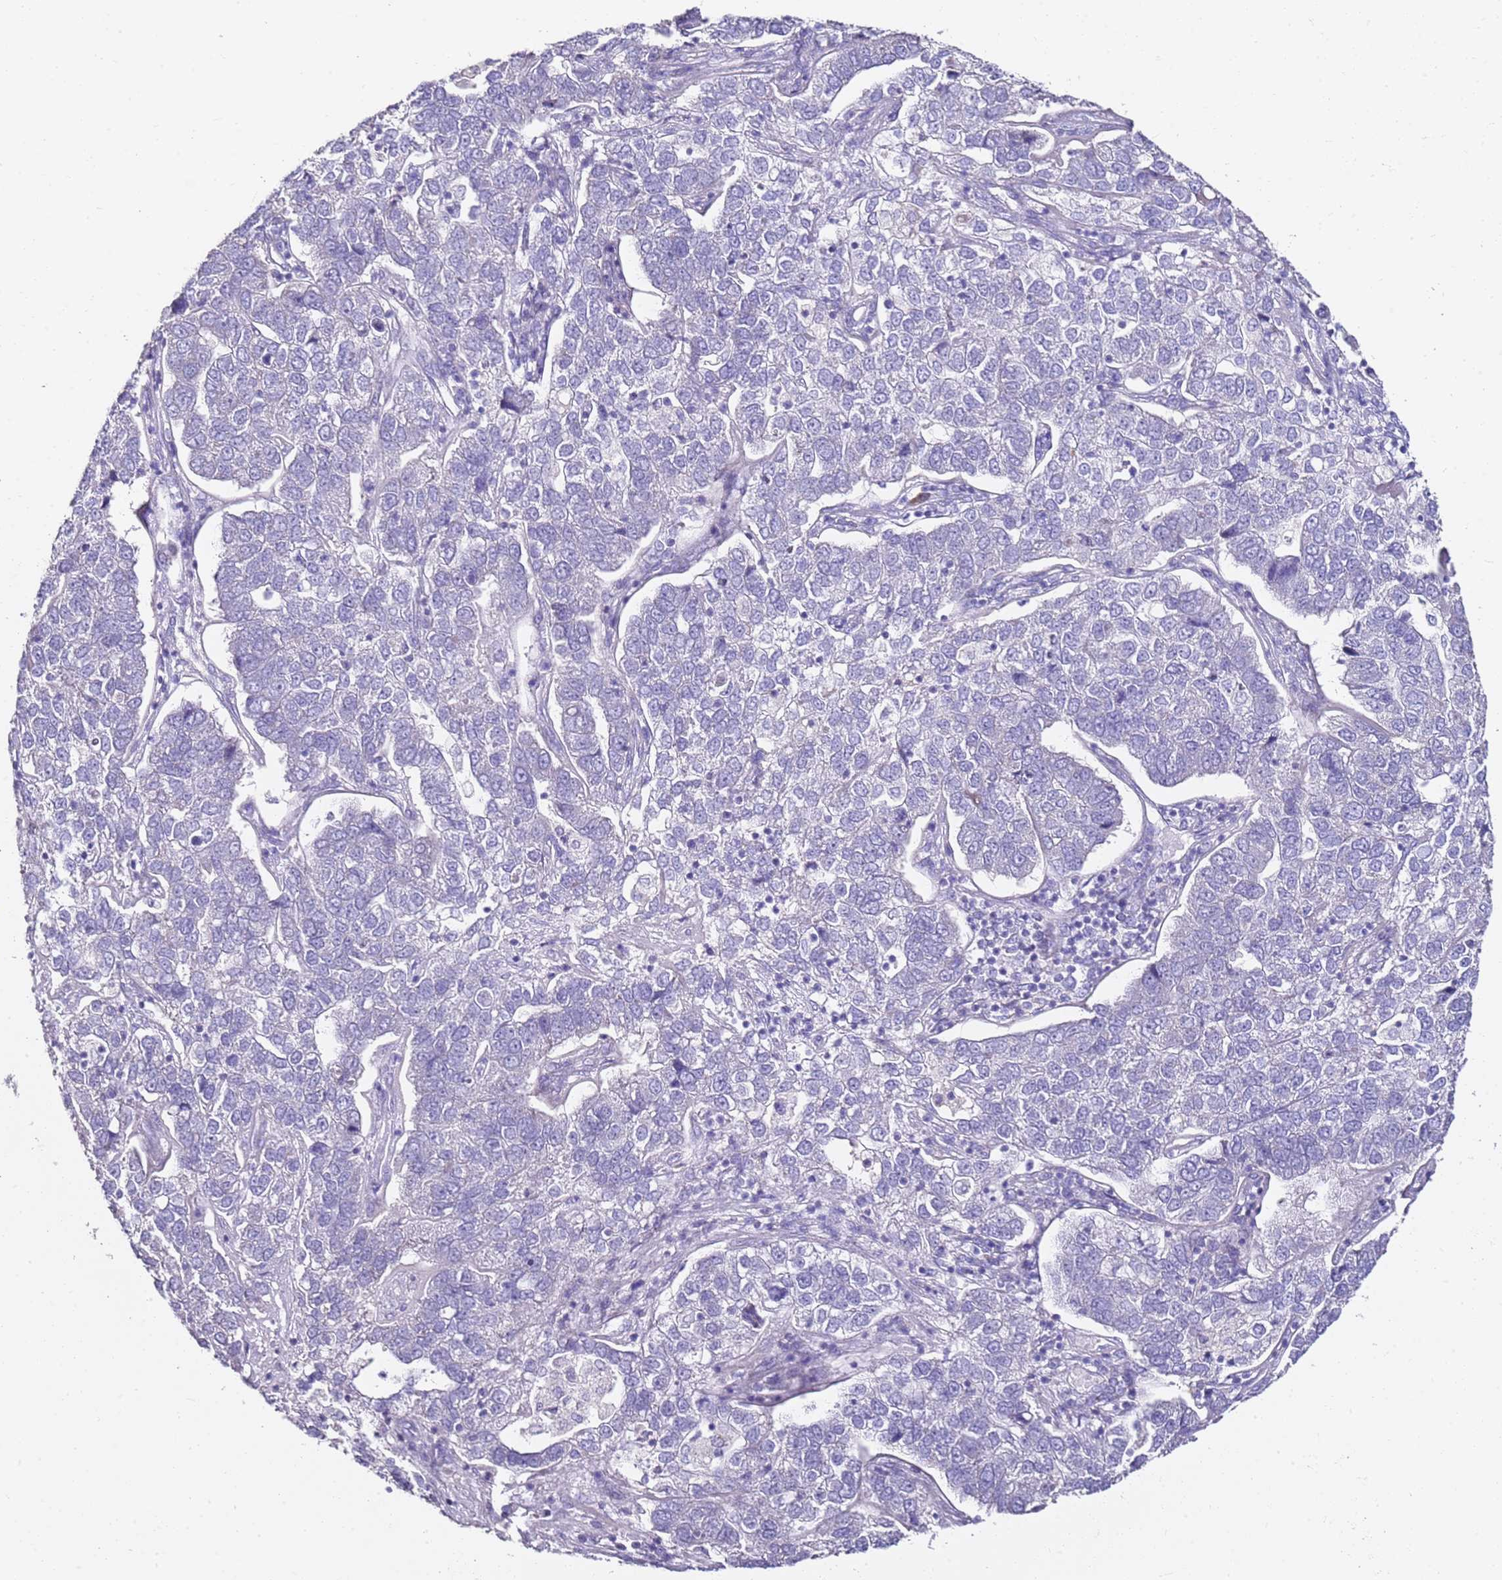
{"staining": {"intensity": "negative", "quantity": "none", "location": "none"}, "tissue": "pancreatic cancer", "cell_type": "Tumor cells", "image_type": "cancer", "snomed": [{"axis": "morphology", "description": "Adenocarcinoma, NOS"}, {"axis": "topography", "description": "Pancreas"}], "caption": "Immunohistochemical staining of human adenocarcinoma (pancreatic) reveals no significant positivity in tumor cells. (DAB immunohistochemistry with hematoxylin counter stain).", "gene": "MYBPC3", "patient": {"sex": "female", "age": 61}}